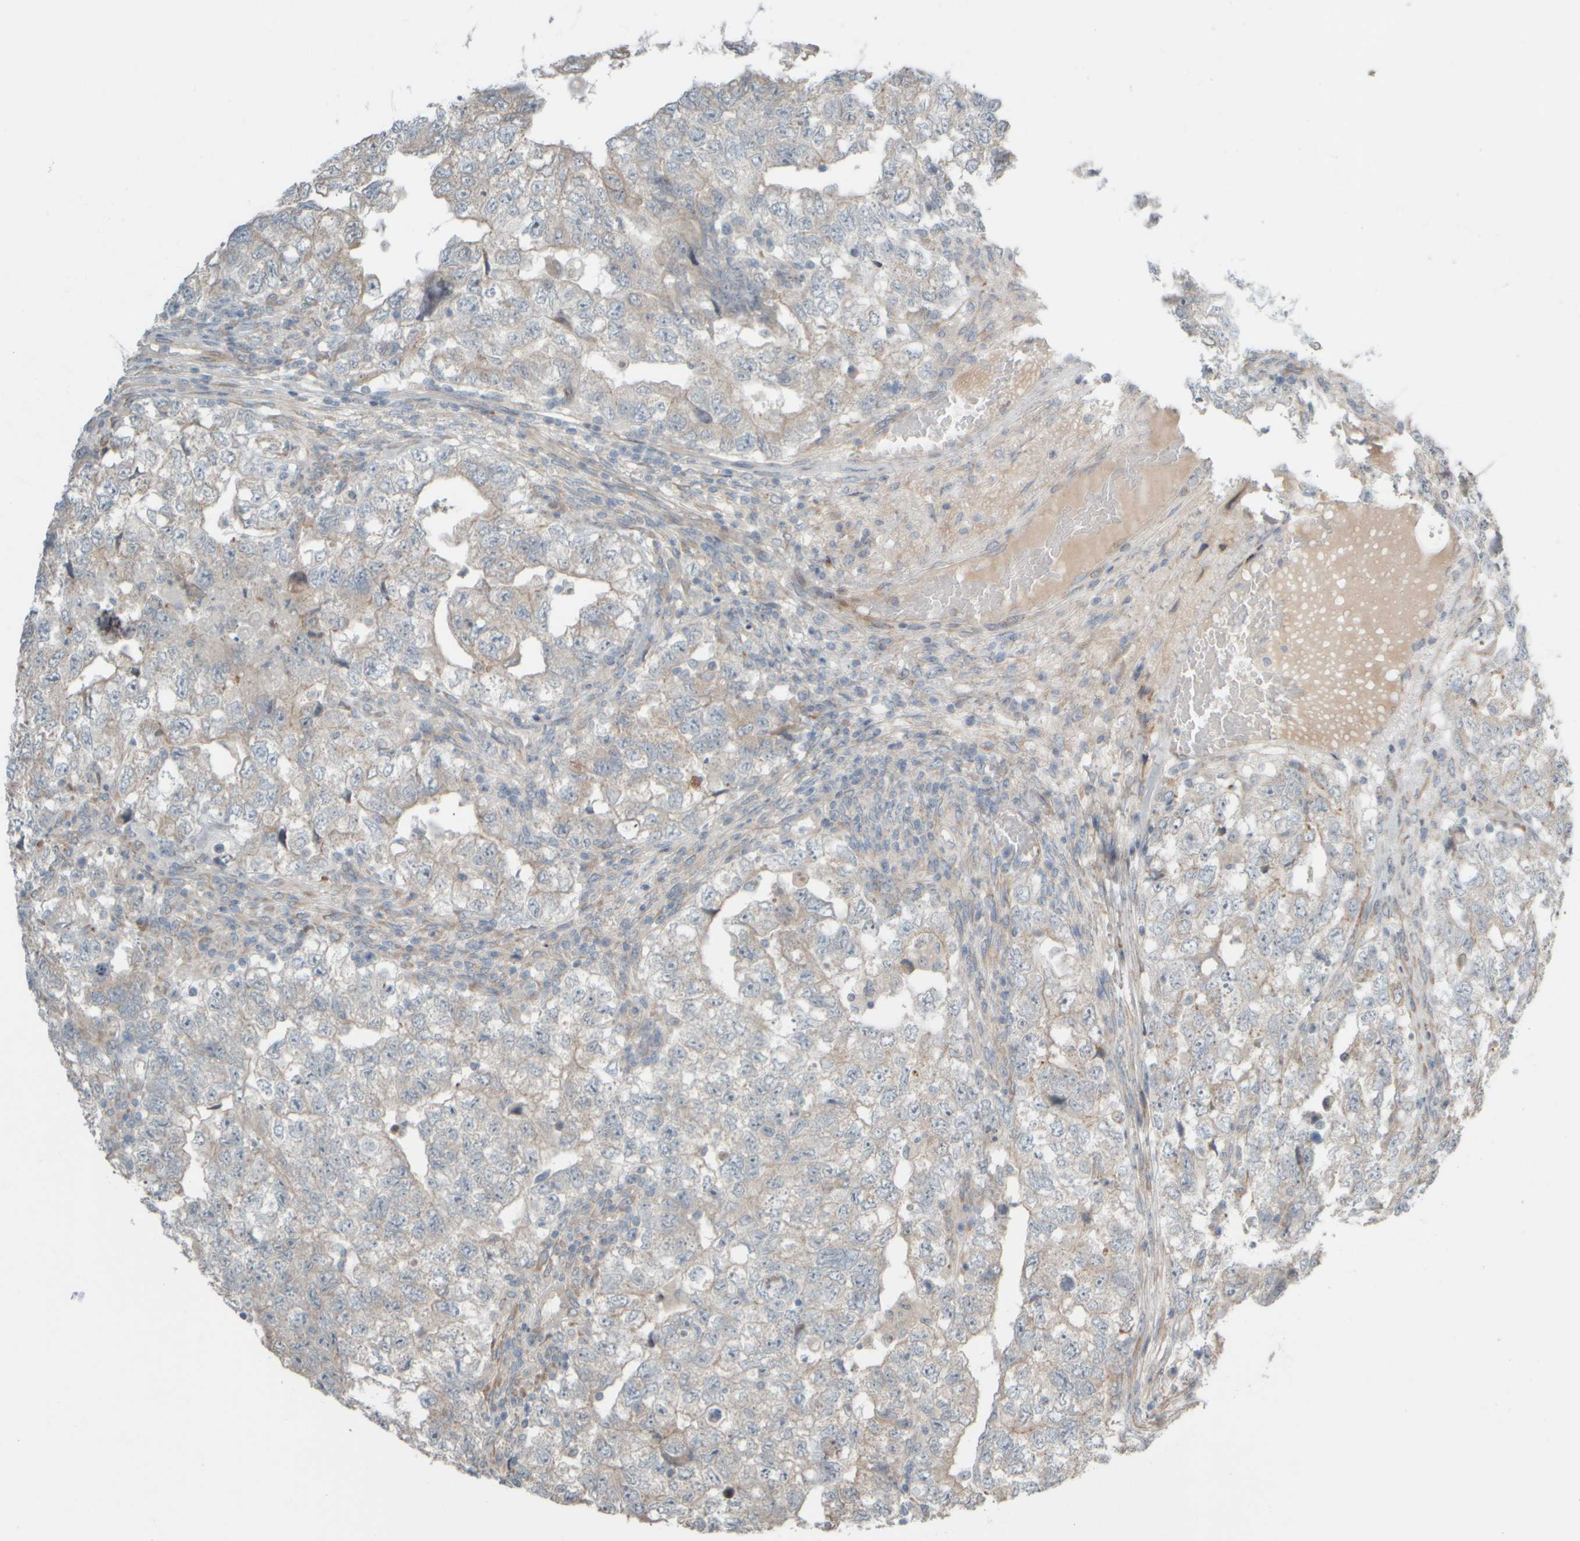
{"staining": {"intensity": "negative", "quantity": "none", "location": "none"}, "tissue": "testis cancer", "cell_type": "Tumor cells", "image_type": "cancer", "snomed": [{"axis": "morphology", "description": "Carcinoma, Embryonal, NOS"}, {"axis": "topography", "description": "Testis"}], "caption": "Immunohistochemistry (IHC) image of neoplastic tissue: human testis cancer (embryonal carcinoma) stained with DAB (3,3'-diaminobenzidine) shows no significant protein staining in tumor cells. (DAB immunohistochemistry with hematoxylin counter stain).", "gene": "HGS", "patient": {"sex": "male", "age": 36}}